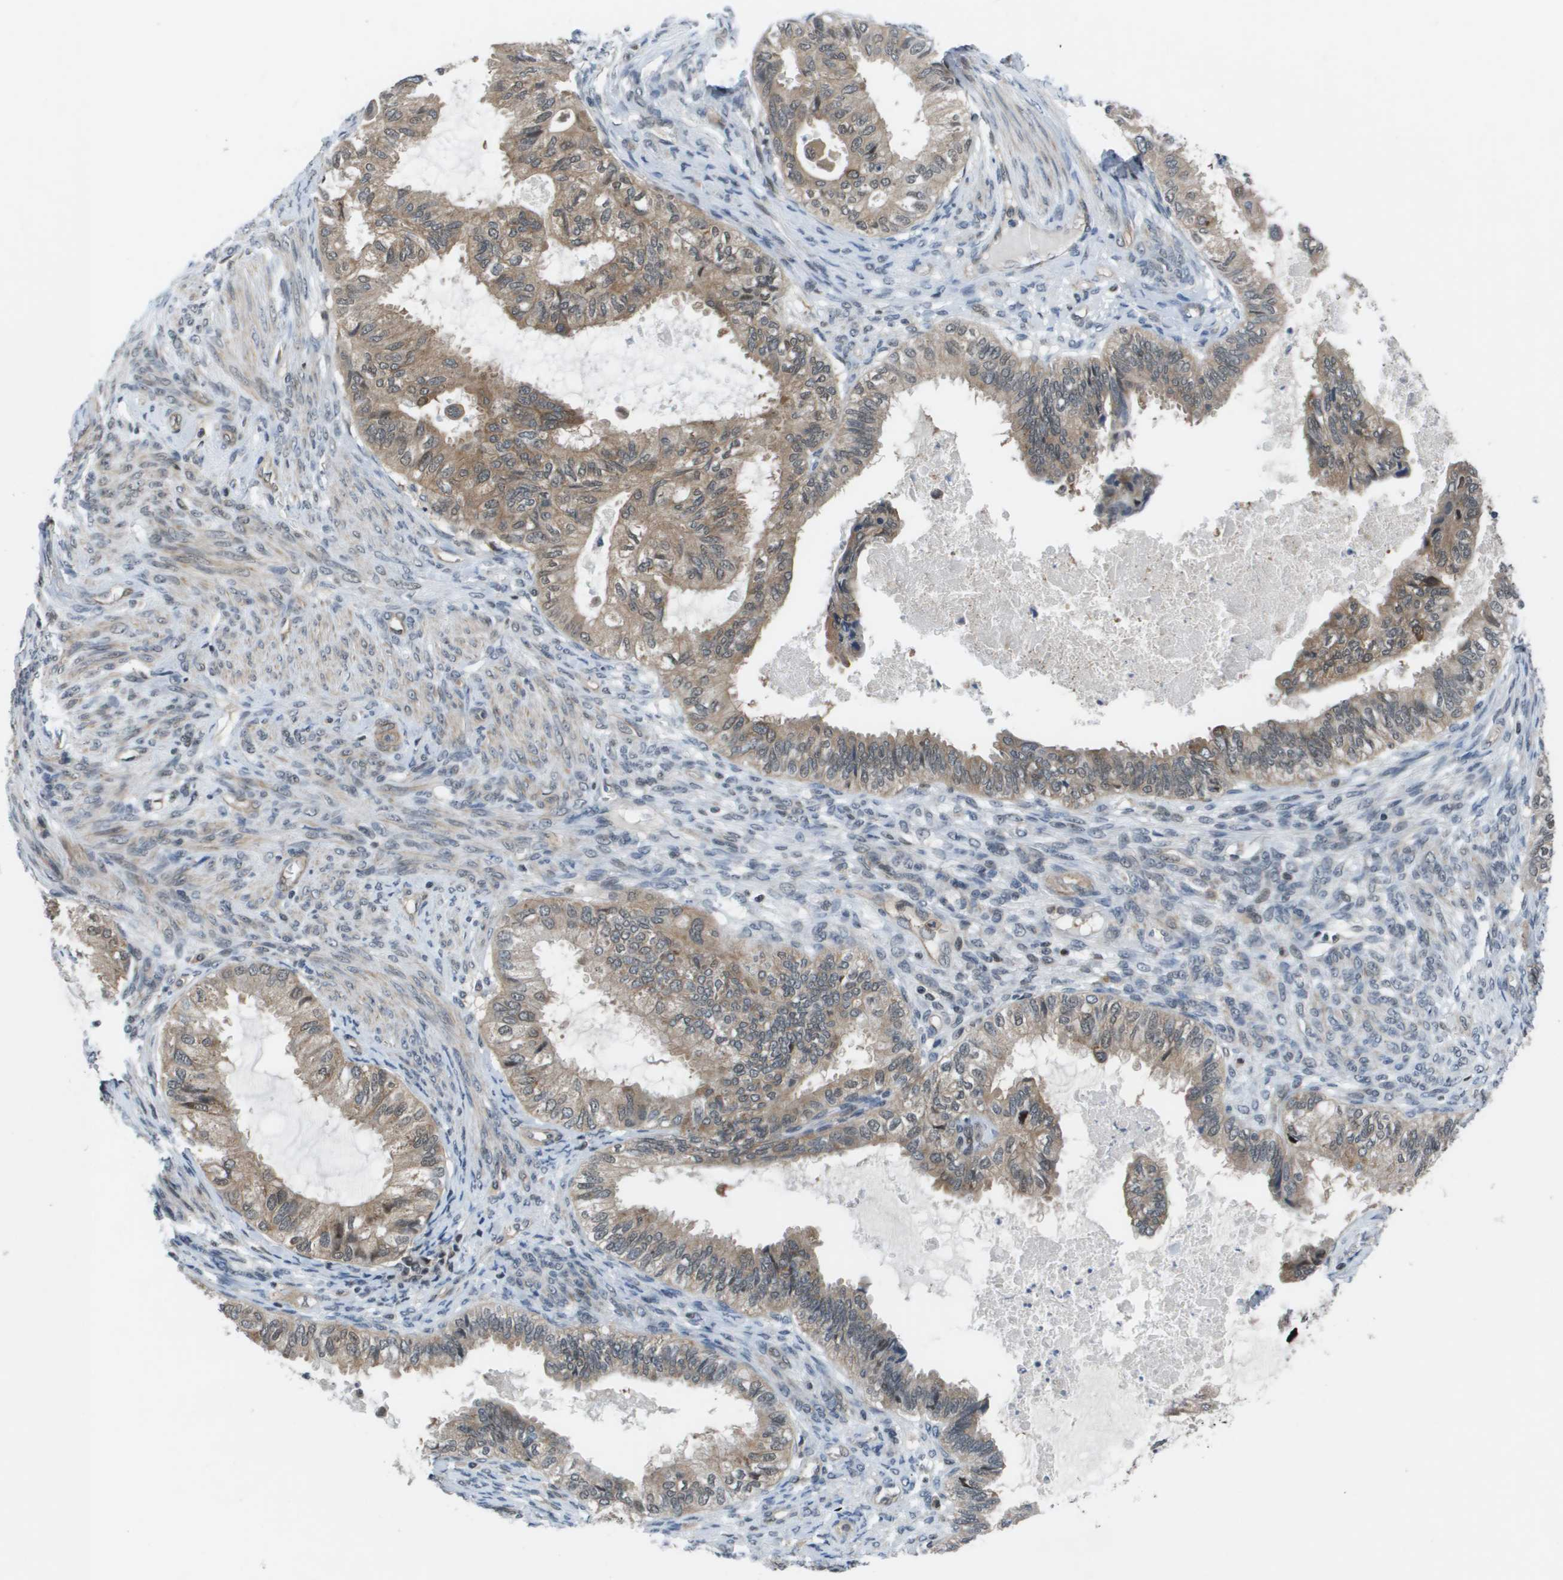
{"staining": {"intensity": "weak", "quantity": ">75%", "location": "cytoplasmic/membranous"}, "tissue": "cervical cancer", "cell_type": "Tumor cells", "image_type": "cancer", "snomed": [{"axis": "morphology", "description": "Normal tissue, NOS"}, {"axis": "morphology", "description": "Adenocarcinoma, NOS"}, {"axis": "topography", "description": "Cervix"}, {"axis": "topography", "description": "Endometrium"}], "caption": "Weak cytoplasmic/membranous protein positivity is present in about >75% of tumor cells in adenocarcinoma (cervical).", "gene": "ENPP5", "patient": {"sex": "female", "age": 86}}